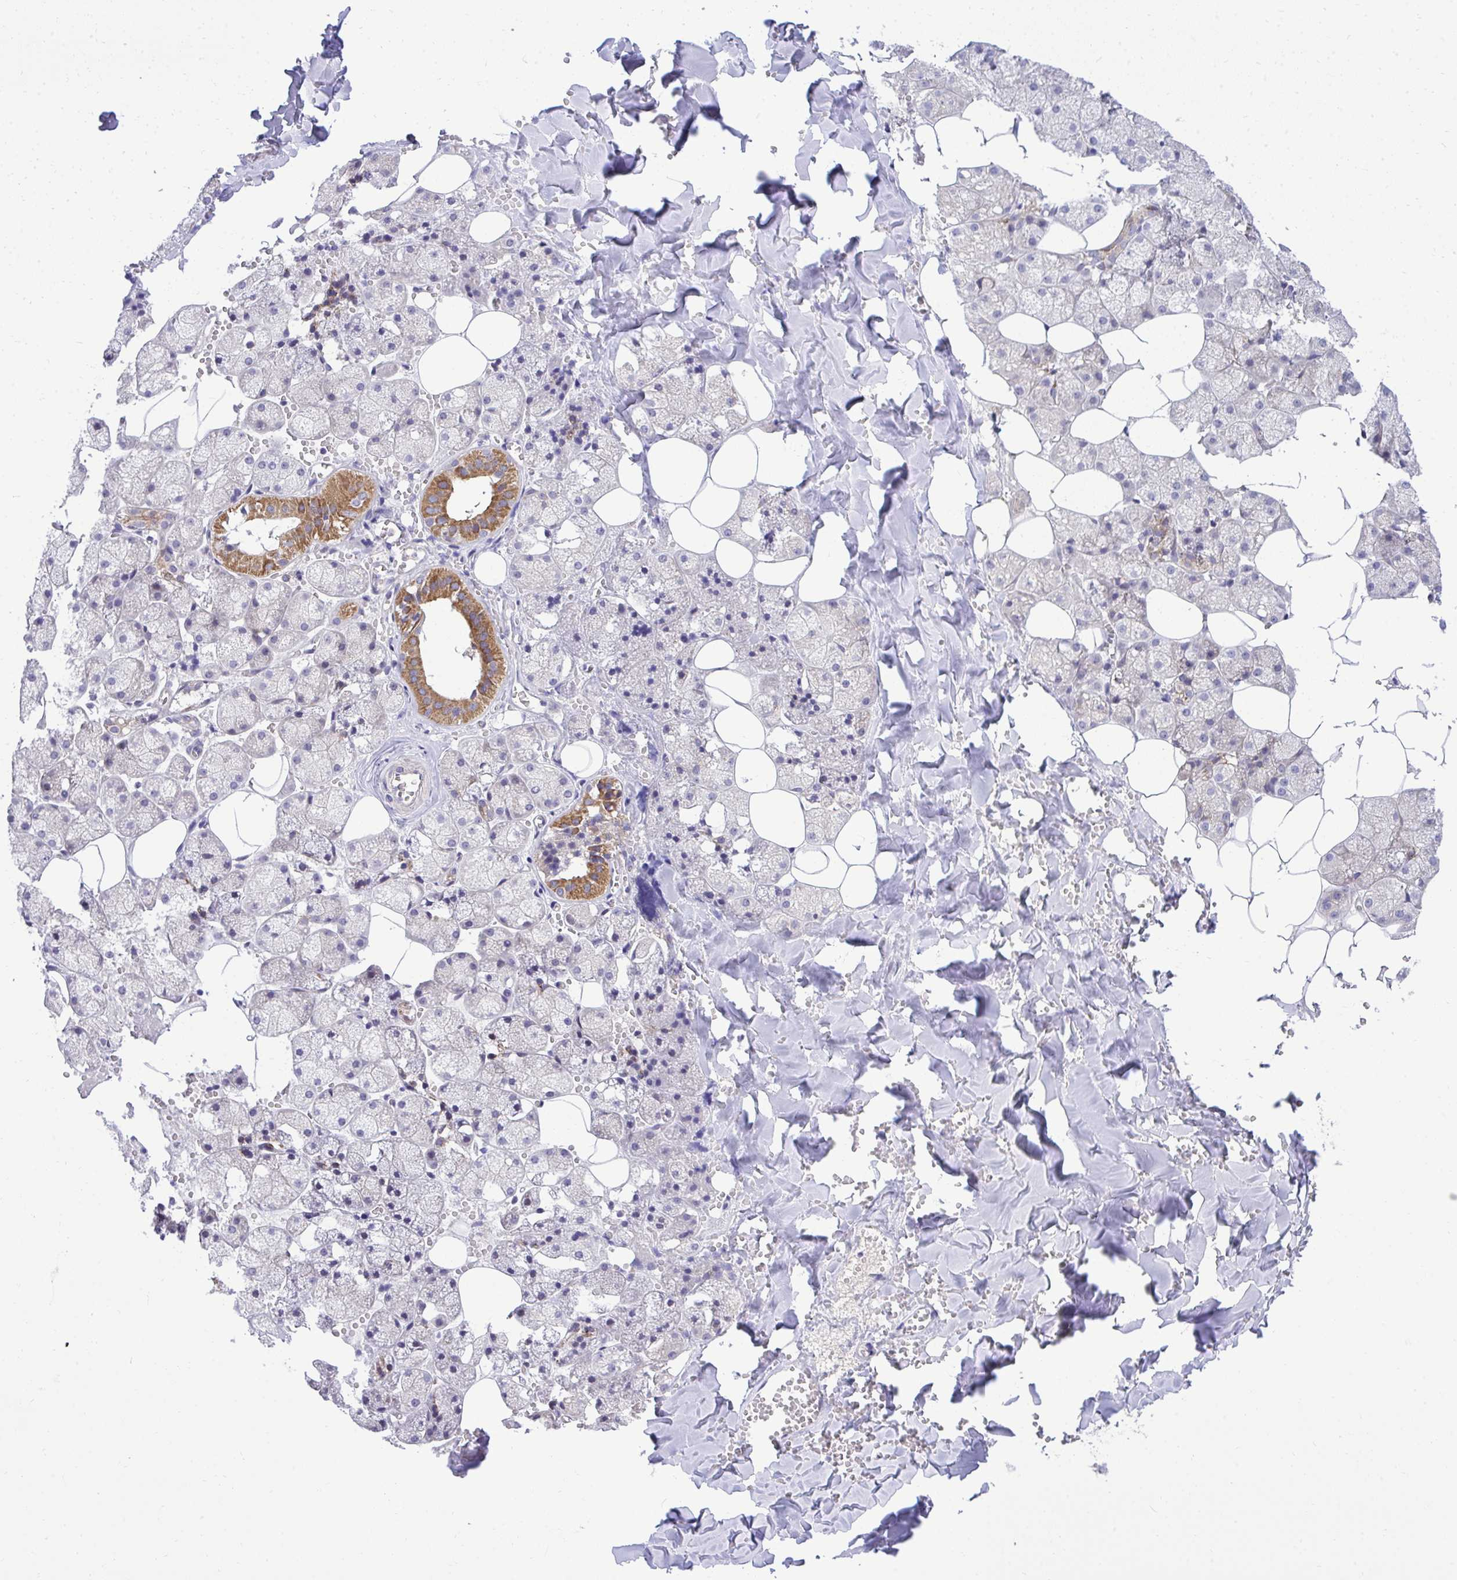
{"staining": {"intensity": "strong", "quantity": "<25%", "location": "cytoplasmic/membranous"}, "tissue": "salivary gland", "cell_type": "Glandular cells", "image_type": "normal", "snomed": [{"axis": "morphology", "description": "Normal tissue, NOS"}, {"axis": "topography", "description": "Salivary gland"}, {"axis": "topography", "description": "Peripheral nerve tissue"}], "caption": "Human salivary gland stained with a brown dye displays strong cytoplasmic/membranous positive expression in approximately <25% of glandular cells.", "gene": "XAF1", "patient": {"sex": "male", "age": 38}}